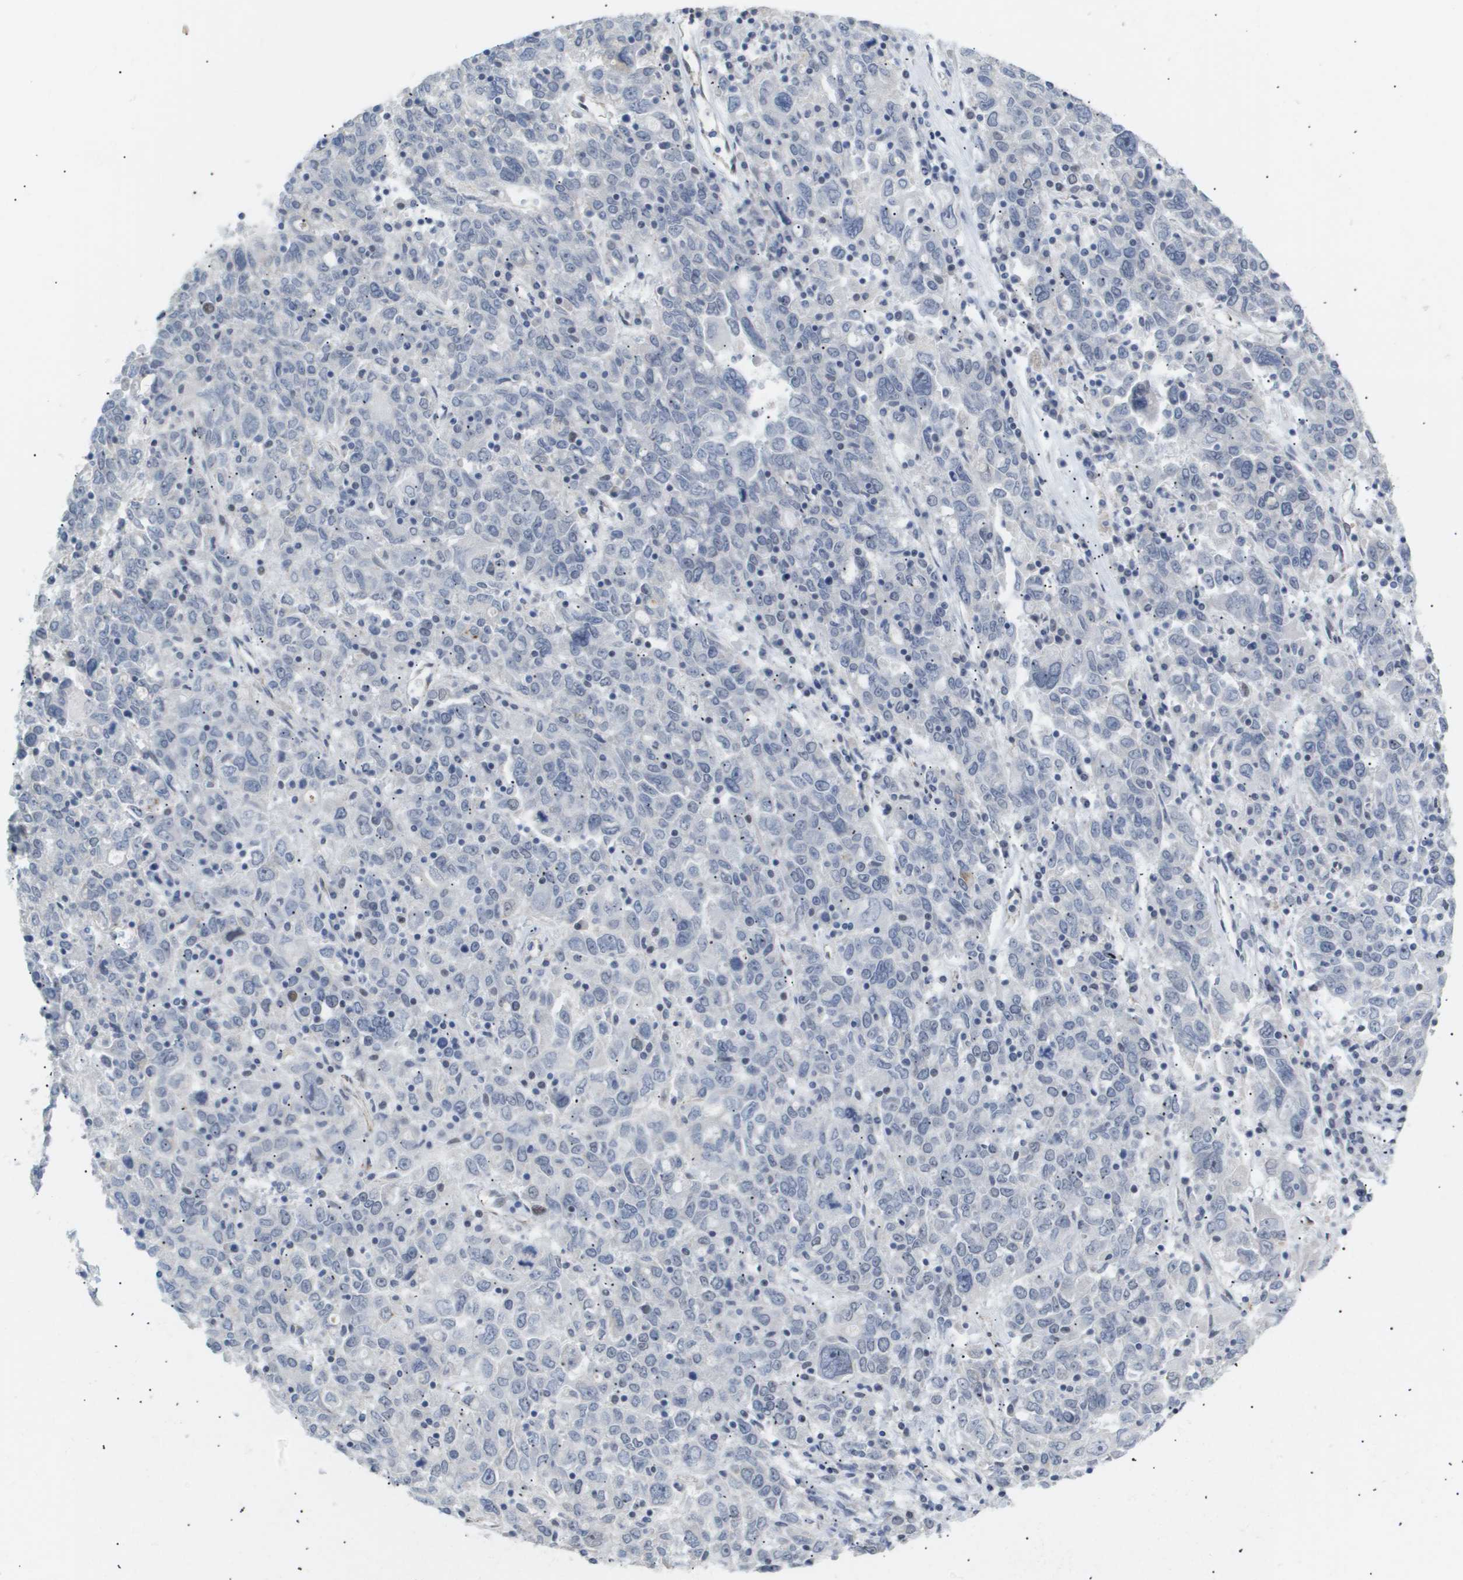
{"staining": {"intensity": "negative", "quantity": "none", "location": "none"}, "tissue": "ovarian cancer", "cell_type": "Tumor cells", "image_type": "cancer", "snomed": [{"axis": "morphology", "description": "Carcinoma, endometroid"}, {"axis": "topography", "description": "Ovary"}], "caption": "The histopathology image demonstrates no significant positivity in tumor cells of ovarian cancer (endometroid carcinoma). (Brightfield microscopy of DAB immunohistochemistry (IHC) at high magnification).", "gene": "PPARD", "patient": {"sex": "female", "age": 62}}